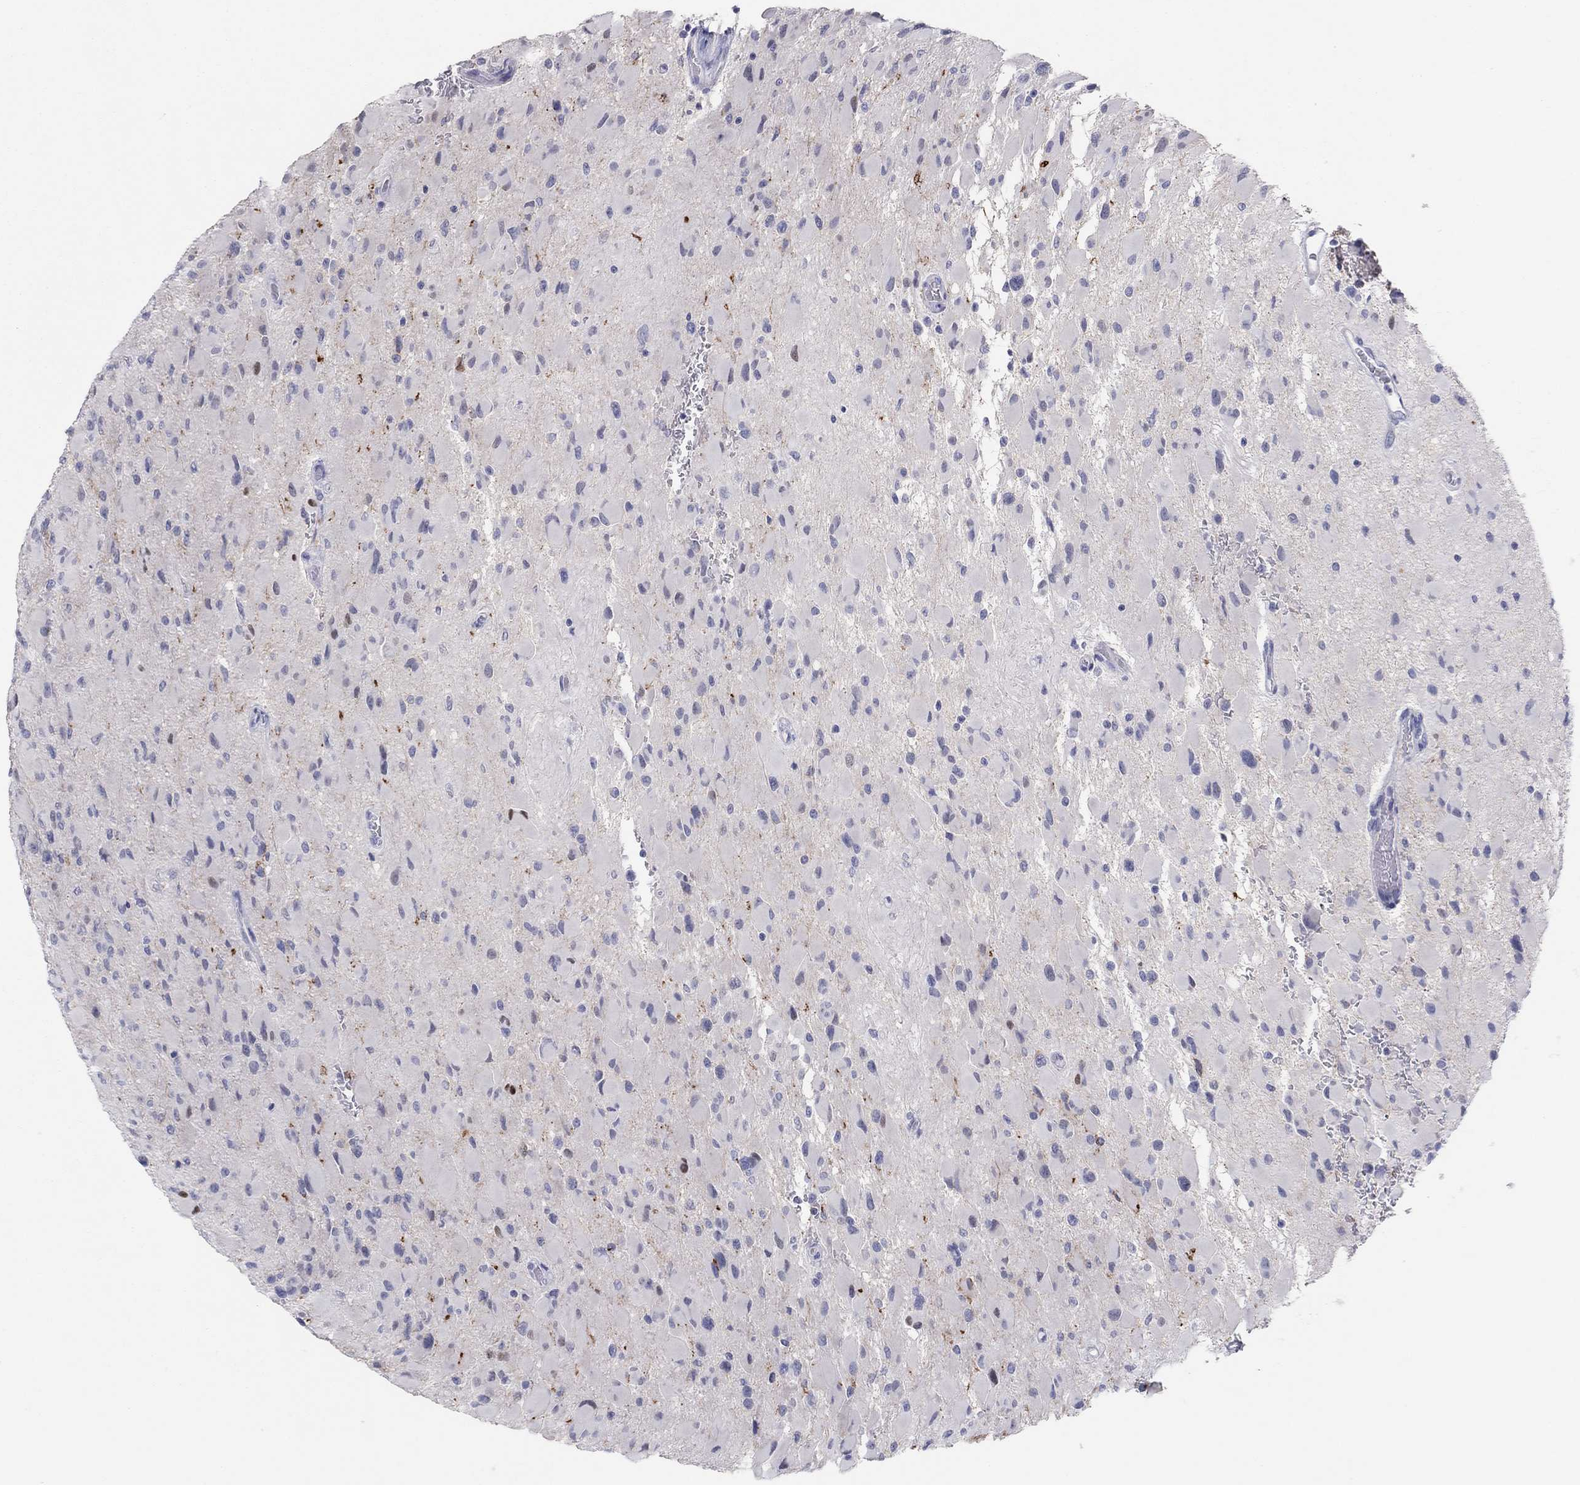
{"staining": {"intensity": "negative", "quantity": "none", "location": "none"}, "tissue": "glioma", "cell_type": "Tumor cells", "image_type": "cancer", "snomed": [{"axis": "morphology", "description": "Glioma, malignant, High grade"}, {"axis": "topography", "description": "Cerebral cortex"}], "caption": "Glioma was stained to show a protein in brown. There is no significant positivity in tumor cells.", "gene": "CPNE6", "patient": {"sex": "female", "age": 36}}